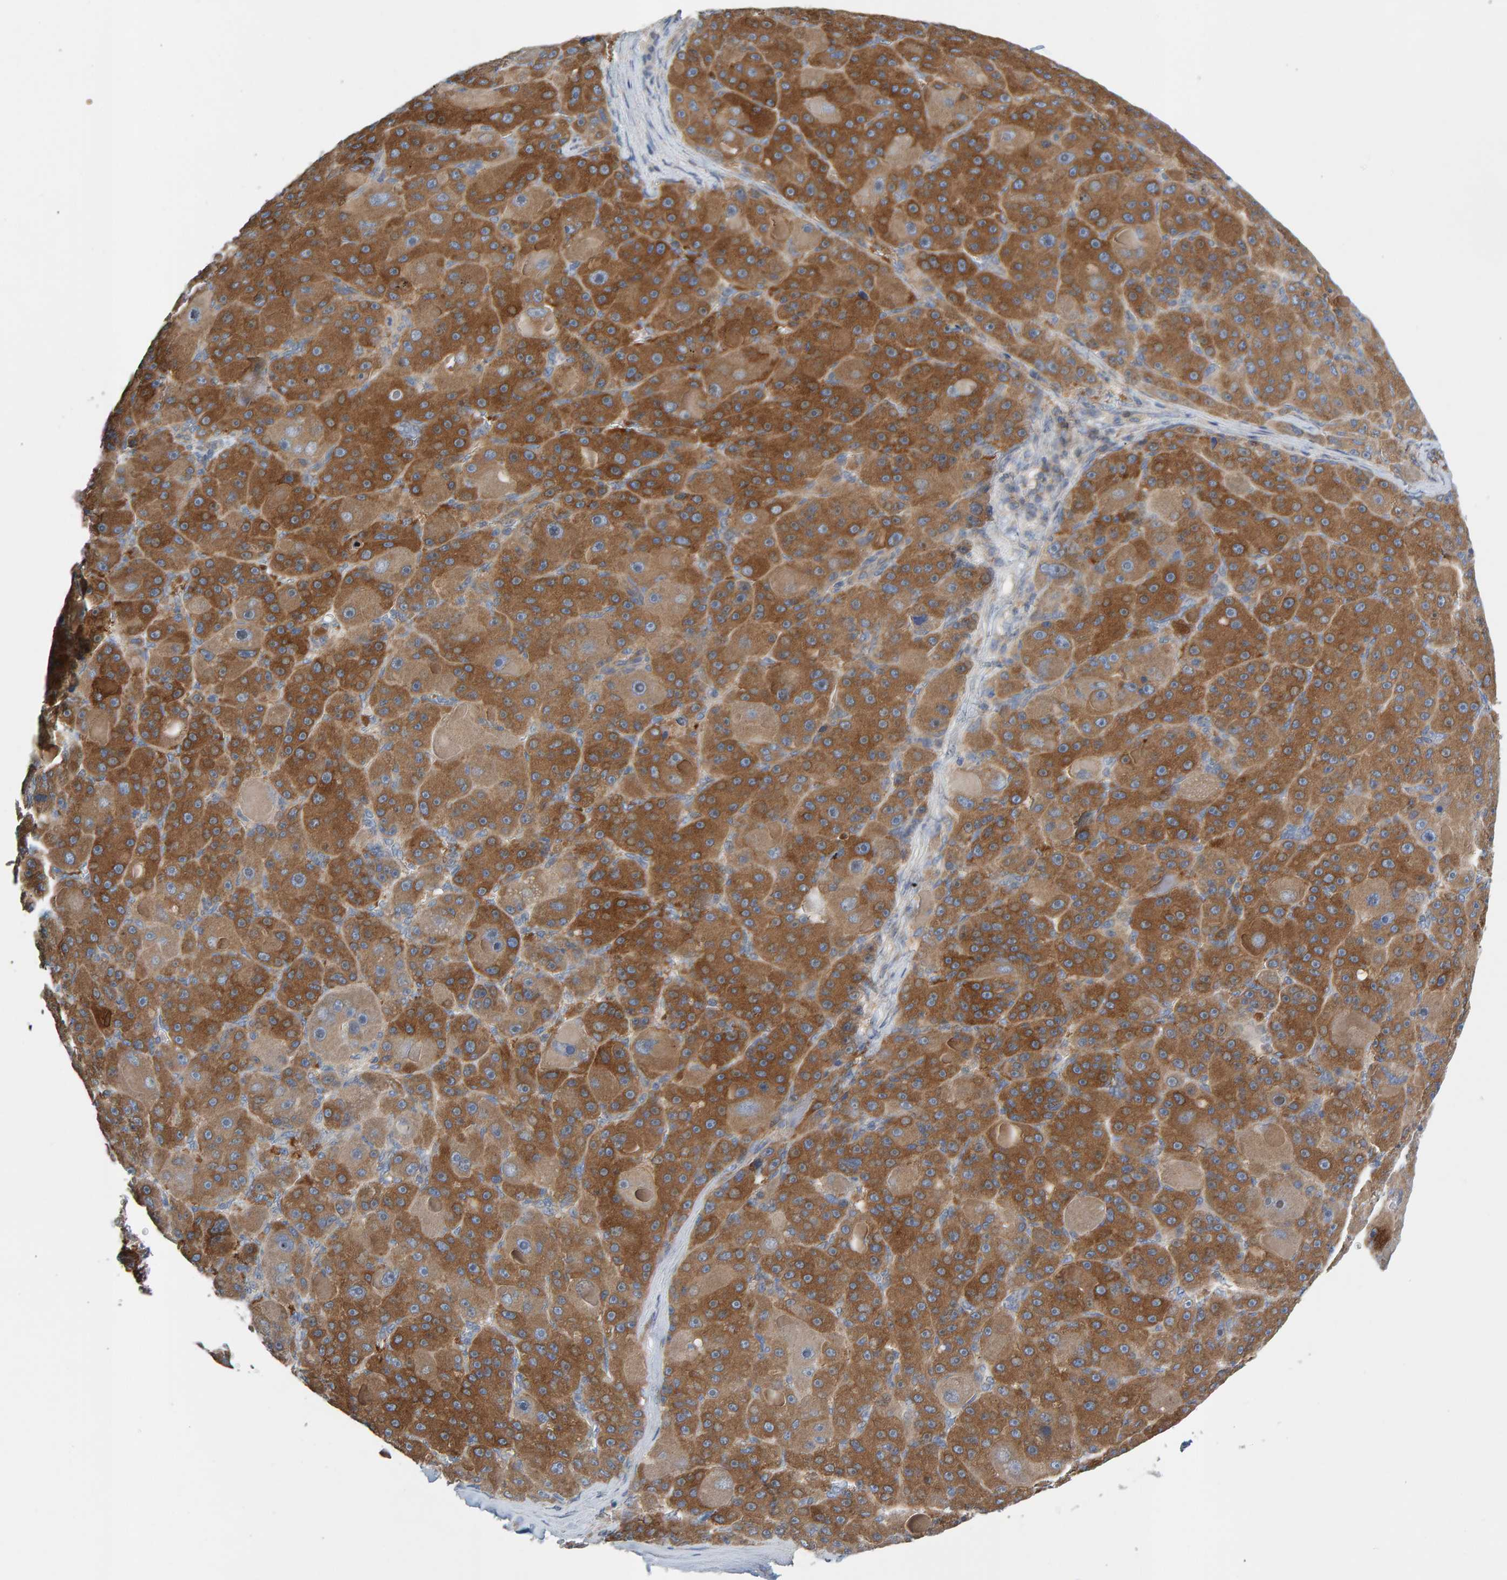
{"staining": {"intensity": "moderate", "quantity": ">75%", "location": "cytoplasmic/membranous"}, "tissue": "liver cancer", "cell_type": "Tumor cells", "image_type": "cancer", "snomed": [{"axis": "morphology", "description": "Carcinoma, Hepatocellular, NOS"}, {"axis": "topography", "description": "Liver"}], "caption": "A histopathology image of human liver cancer (hepatocellular carcinoma) stained for a protein reveals moderate cytoplasmic/membranous brown staining in tumor cells.", "gene": "CCM2", "patient": {"sex": "male", "age": 76}}